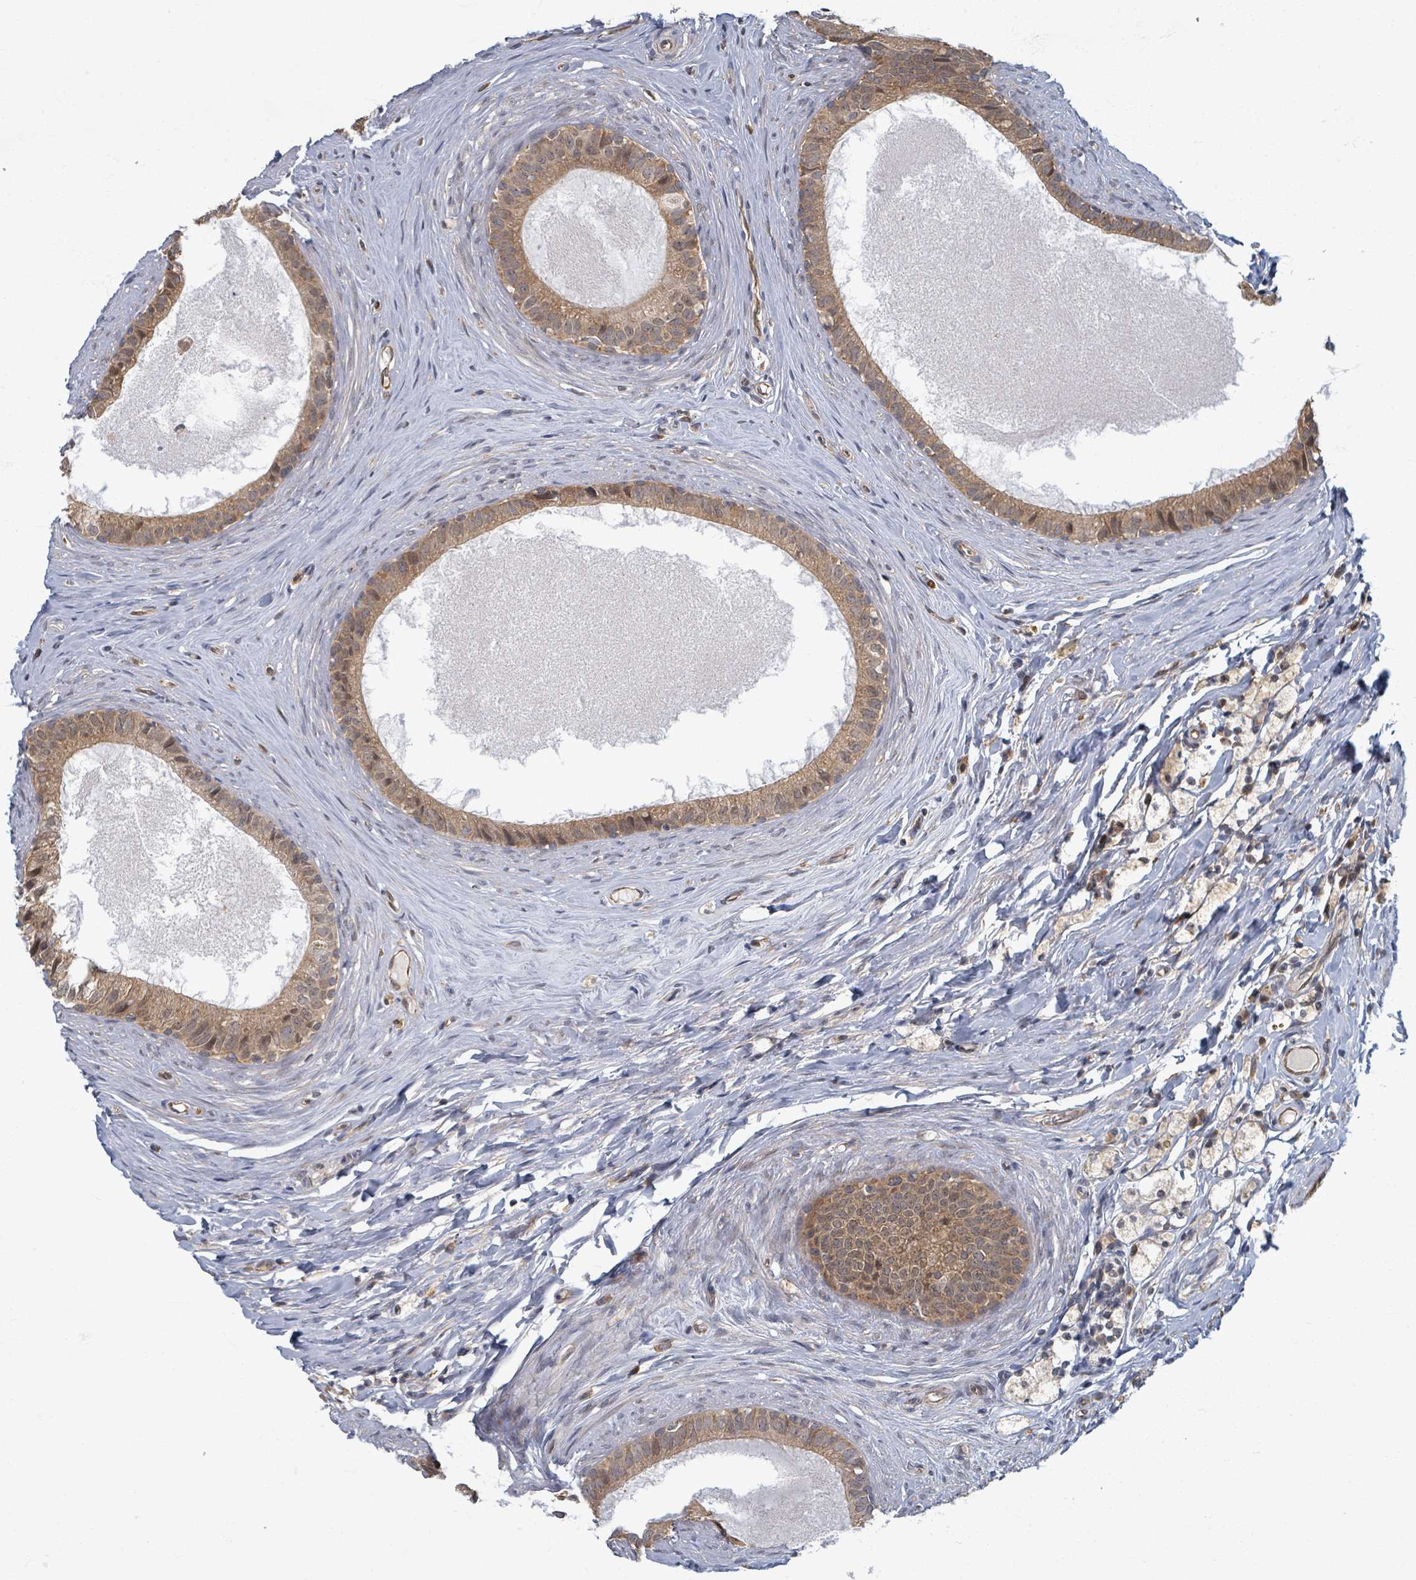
{"staining": {"intensity": "moderate", "quantity": ">75%", "location": "cytoplasmic/membranous,nuclear"}, "tissue": "epididymis", "cell_type": "Glandular cells", "image_type": "normal", "snomed": [{"axis": "morphology", "description": "Normal tissue, NOS"}, {"axis": "topography", "description": "Epididymis"}], "caption": "This histopathology image displays immunohistochemistry staining of normal human epididymis, with medium moderate cytoplasmic/membranous,nuclear staining in about >75% of glandular cells.", "gene": "INTS15", "patient": {"sex": "male", "age": 80}}